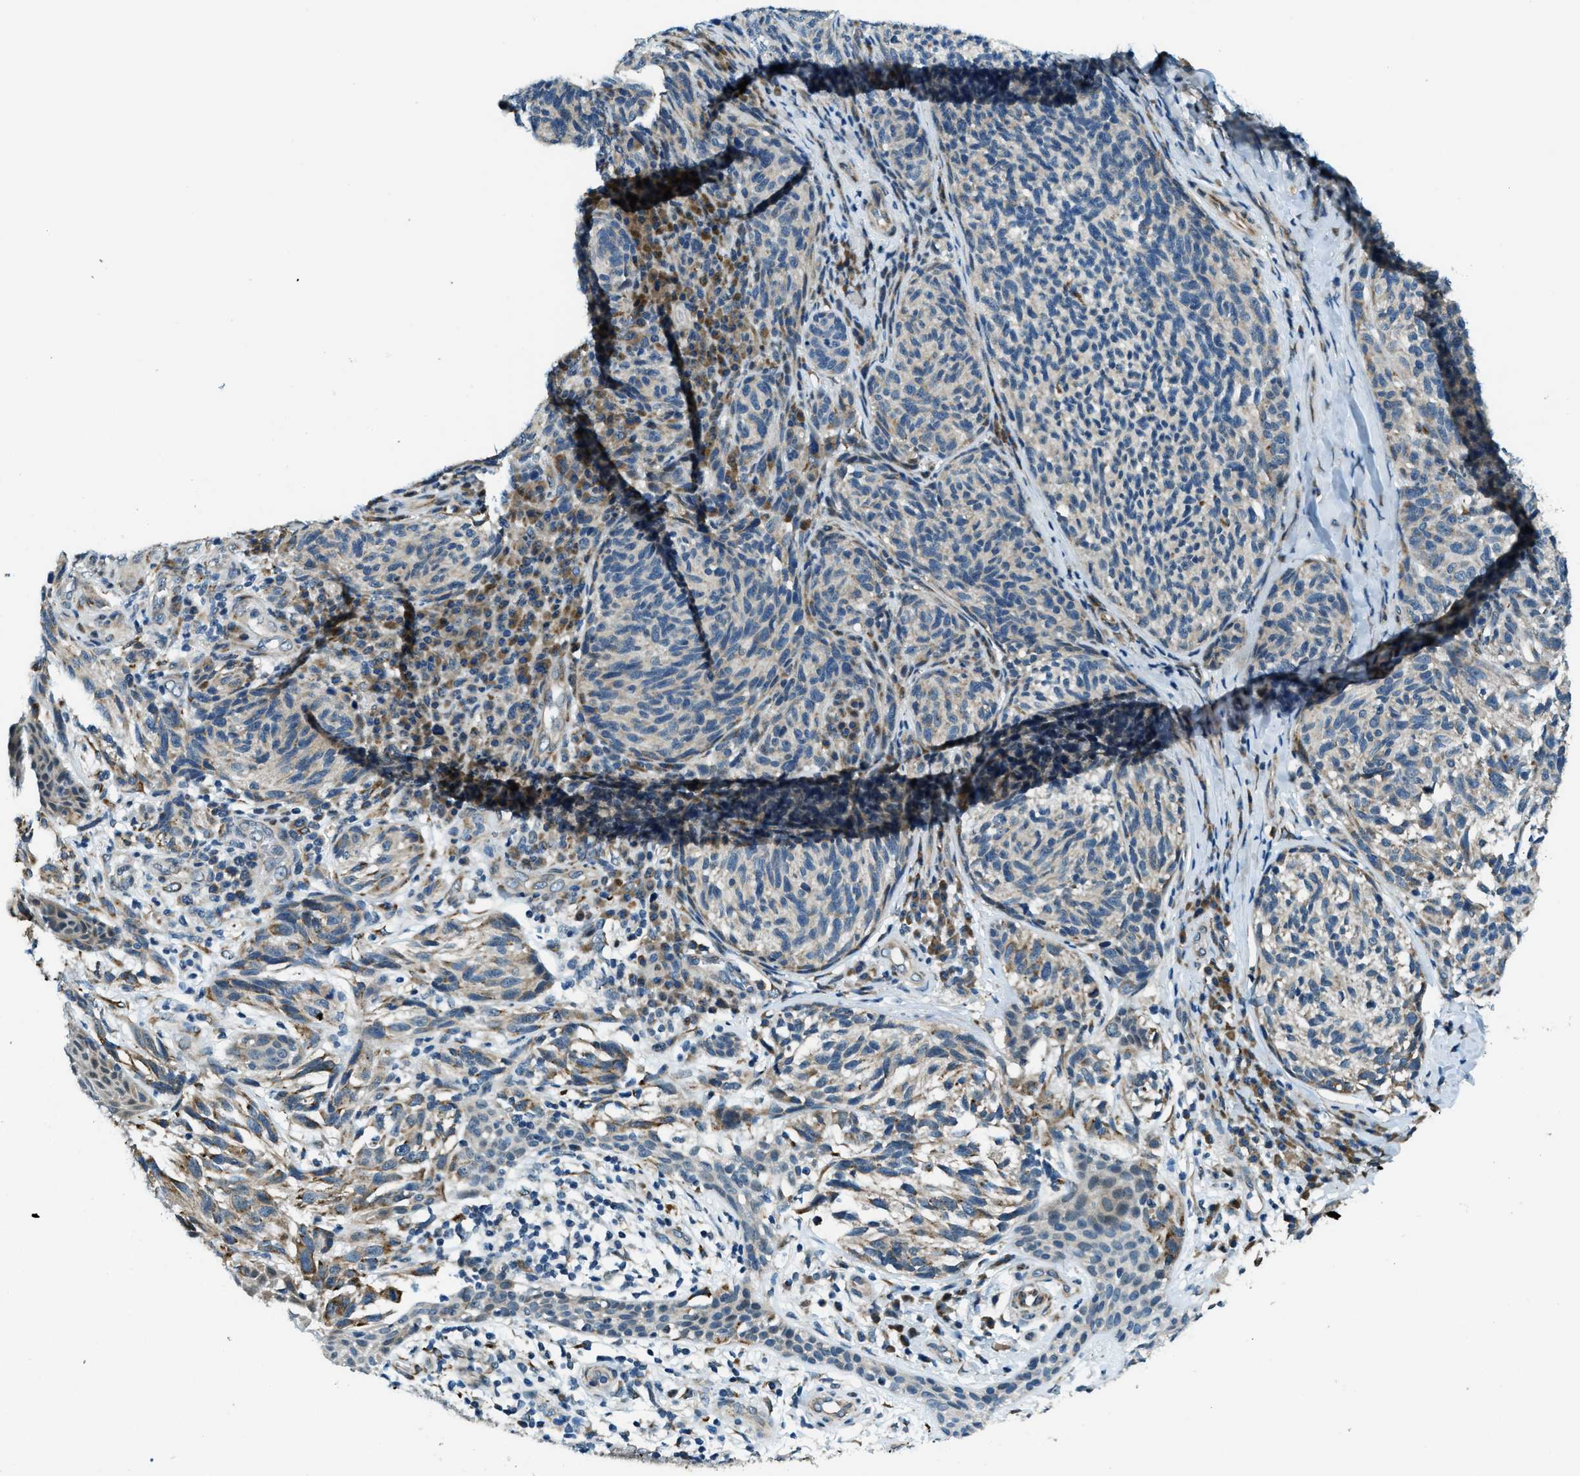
{"staining": {"intensity": "weak", "quantity": "<25%", "location": "cytoplasmic/membranous"}, "tissue": "melanoma", "cell_type": "Tumor cells", "image_type": "cancer", "snomed": [{"axis": "morphology", "description": "Malignant melanoma, NOS"}, {"axis": "topography", "description": "Skin"}], "caption": "Photomicrograph shows no protein staining in tumor cells of melanoma tissue. (DAB (3,3'-diaminobenzidine) IHC with hematoxylin counter stain).", "gene": "GINM1", "patient": {"sex": "female", "age": 73}}